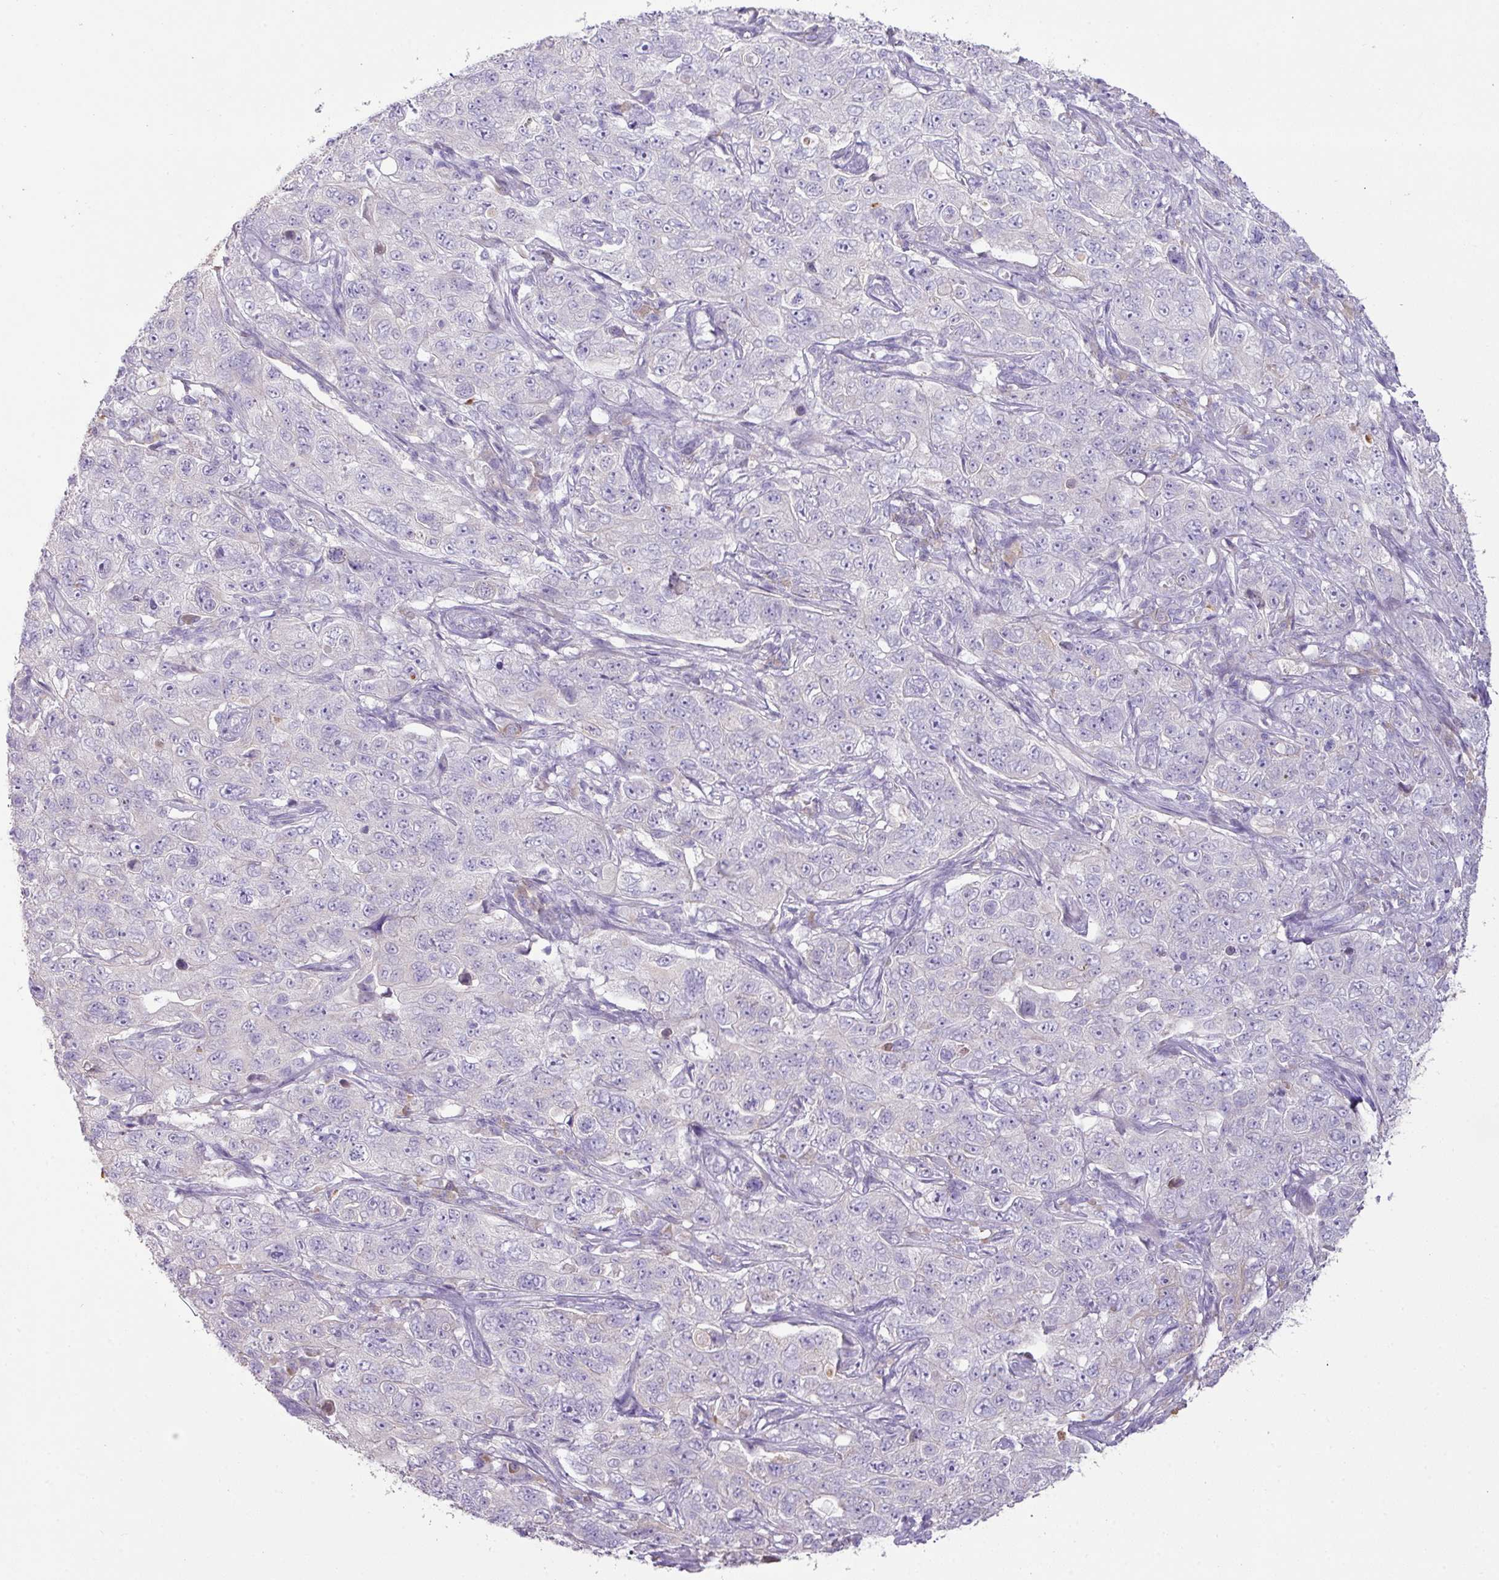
{"staining": {"intensity": "negative", "quantity": "none", "location": "none"}, "tissue": "pancreatic cancer", "cell_type": "Tumor cells", "image_type": "cancer", "snomed": [{"axis": "morphology", "description": "Adenocarcinoma, NOS"}, {"axis": "topography", "description": "Pancreas"}], "caption": "IHC of pancreatic cancer (adenocarcinoma) displays no expression in tumor cells.", "gene": "OR6C6", "patient": {"sex": "male", "age": 68}}